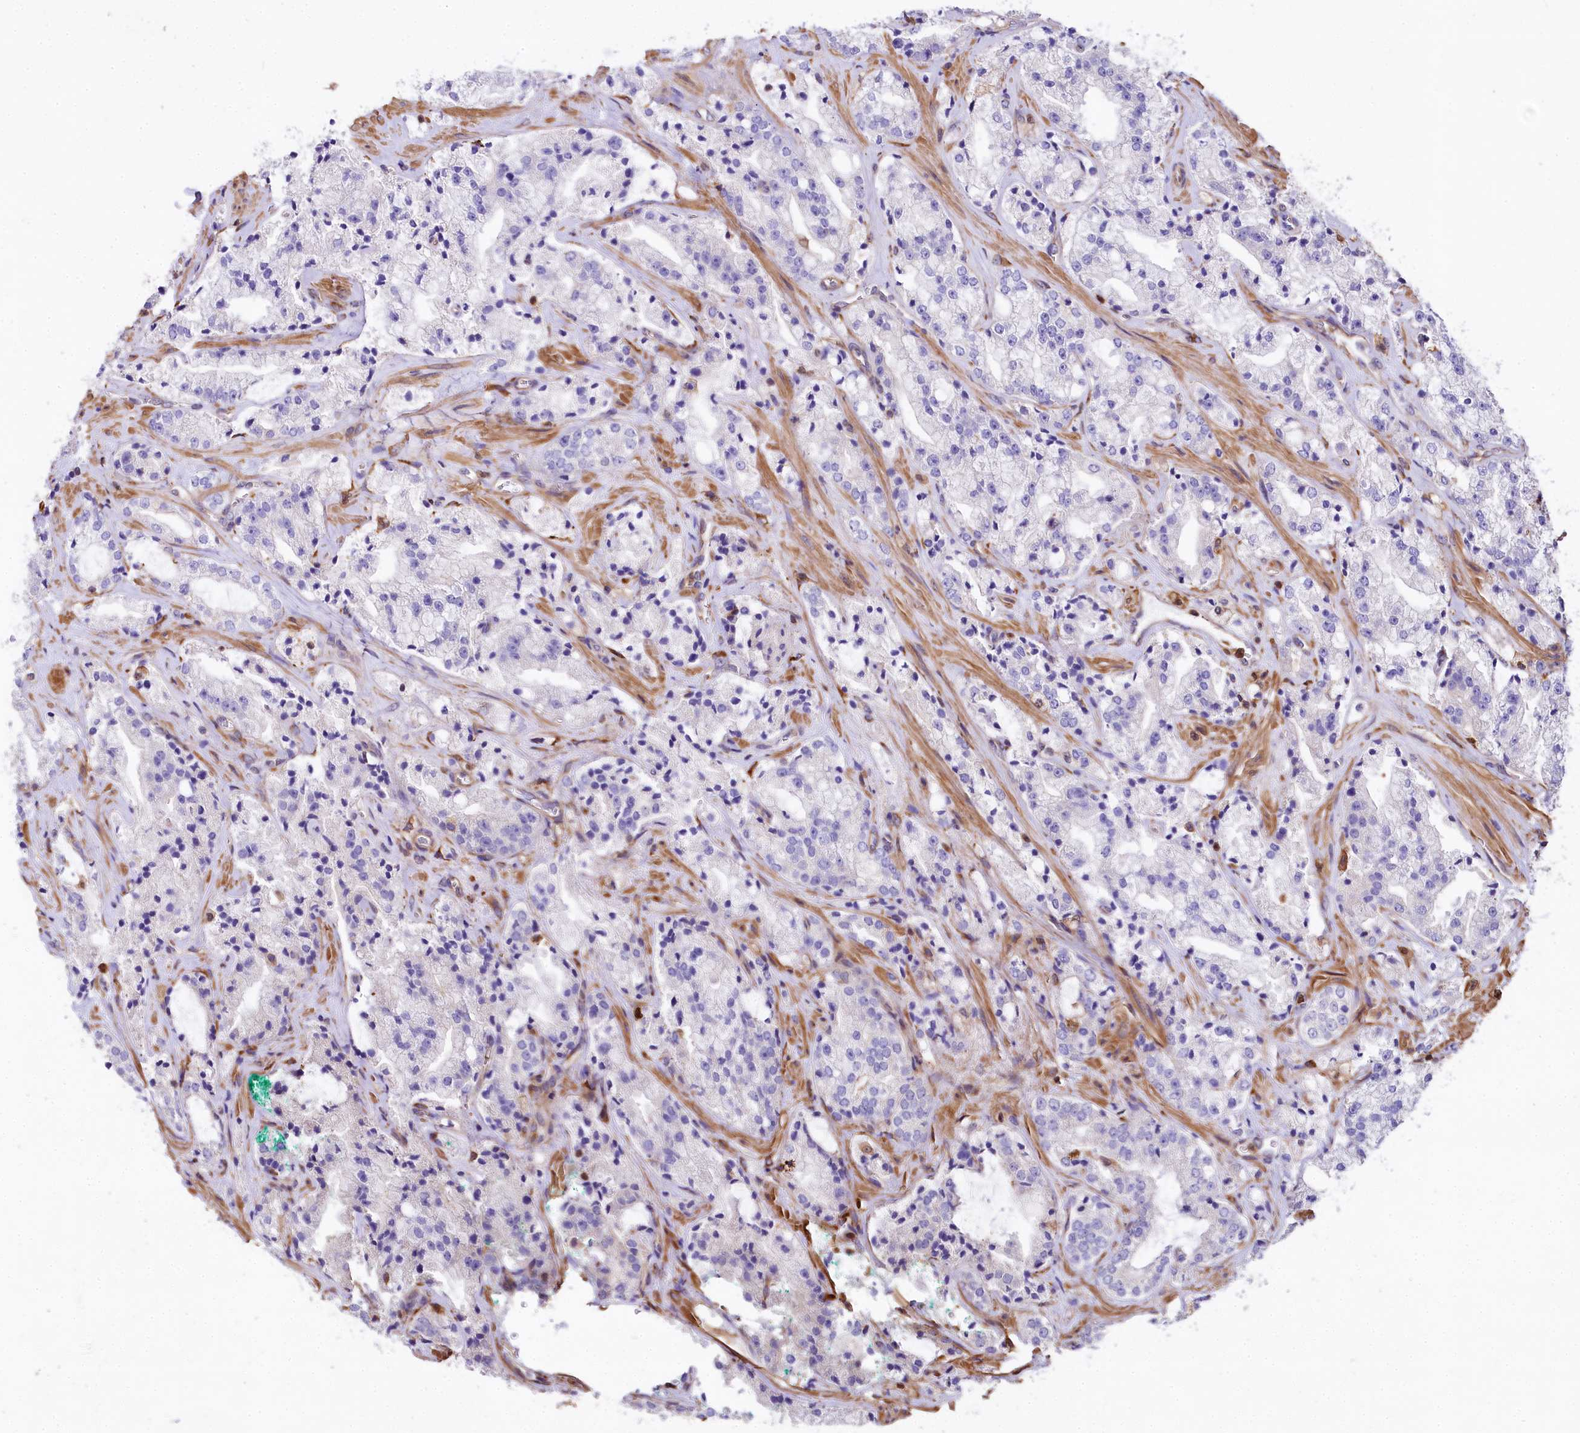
{"staining": {"intensity": "negative", "quantity": "none", "location": "none"}, "tissue": "prostate cancer", "cell_type": "Tumor cells", "image_type": "cancer", "snomed": [{"axis": "morphology", "description": "Adenocarcinoma, High grade"}, {"axis": "topography", "description": "Prostate"}], "caption": "Immunohistochemical staining of human prostate high-grade adenocarcinoma exhibits no significant positivity in tumor cells. (Stains: DAB (3,3'-diaminobenzidine) immunohistochemistry with hematoxylin counter stain, Microscopy: brightfield microscopy at high magnification).", "gene": "FCHSD2", "patient": {"sex": "male", "age": 64}}